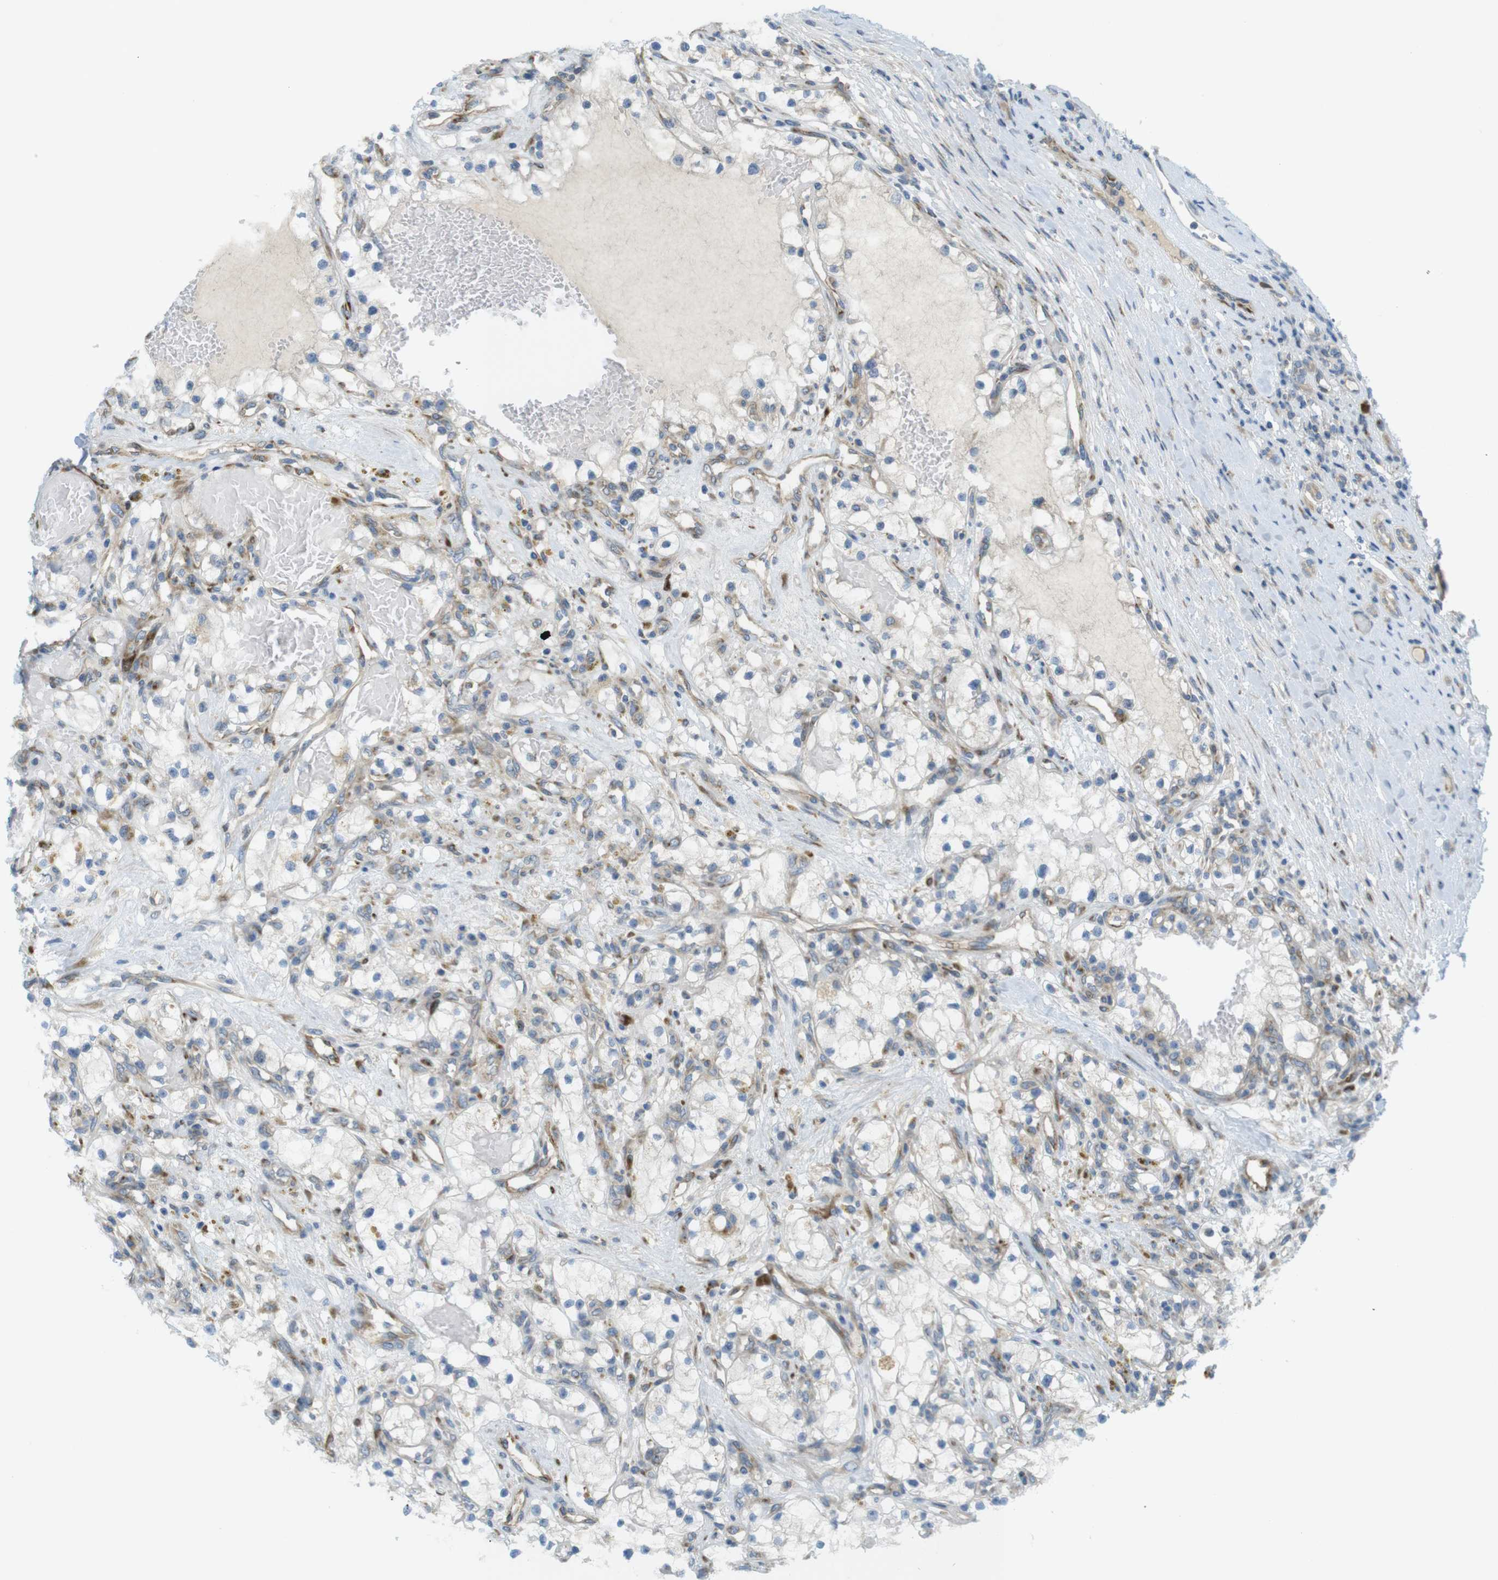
{"staining": {"intensity": "moderate", "quantity": "<25%", "location": "cytoplasmic/membranous"}, "tissue": "renal cancer", "cell_type": "Tumor cells", "image_type": "cancer", "snomed": [{"axis": "morphology", "description": "Adenocarcinoma, NOS"}, {"axis": "topography", "description": "Kidney"}], "caption": "The immunohistochemical stain highlights moderate cytoplasmic/membranous positivity in tumor cells of renal cancer tissue. (brown staining indicates protein expression, while blue staining denotes nuclei).", "gene": "GJC3", "patient": {"sex": "male", "age": 68}}